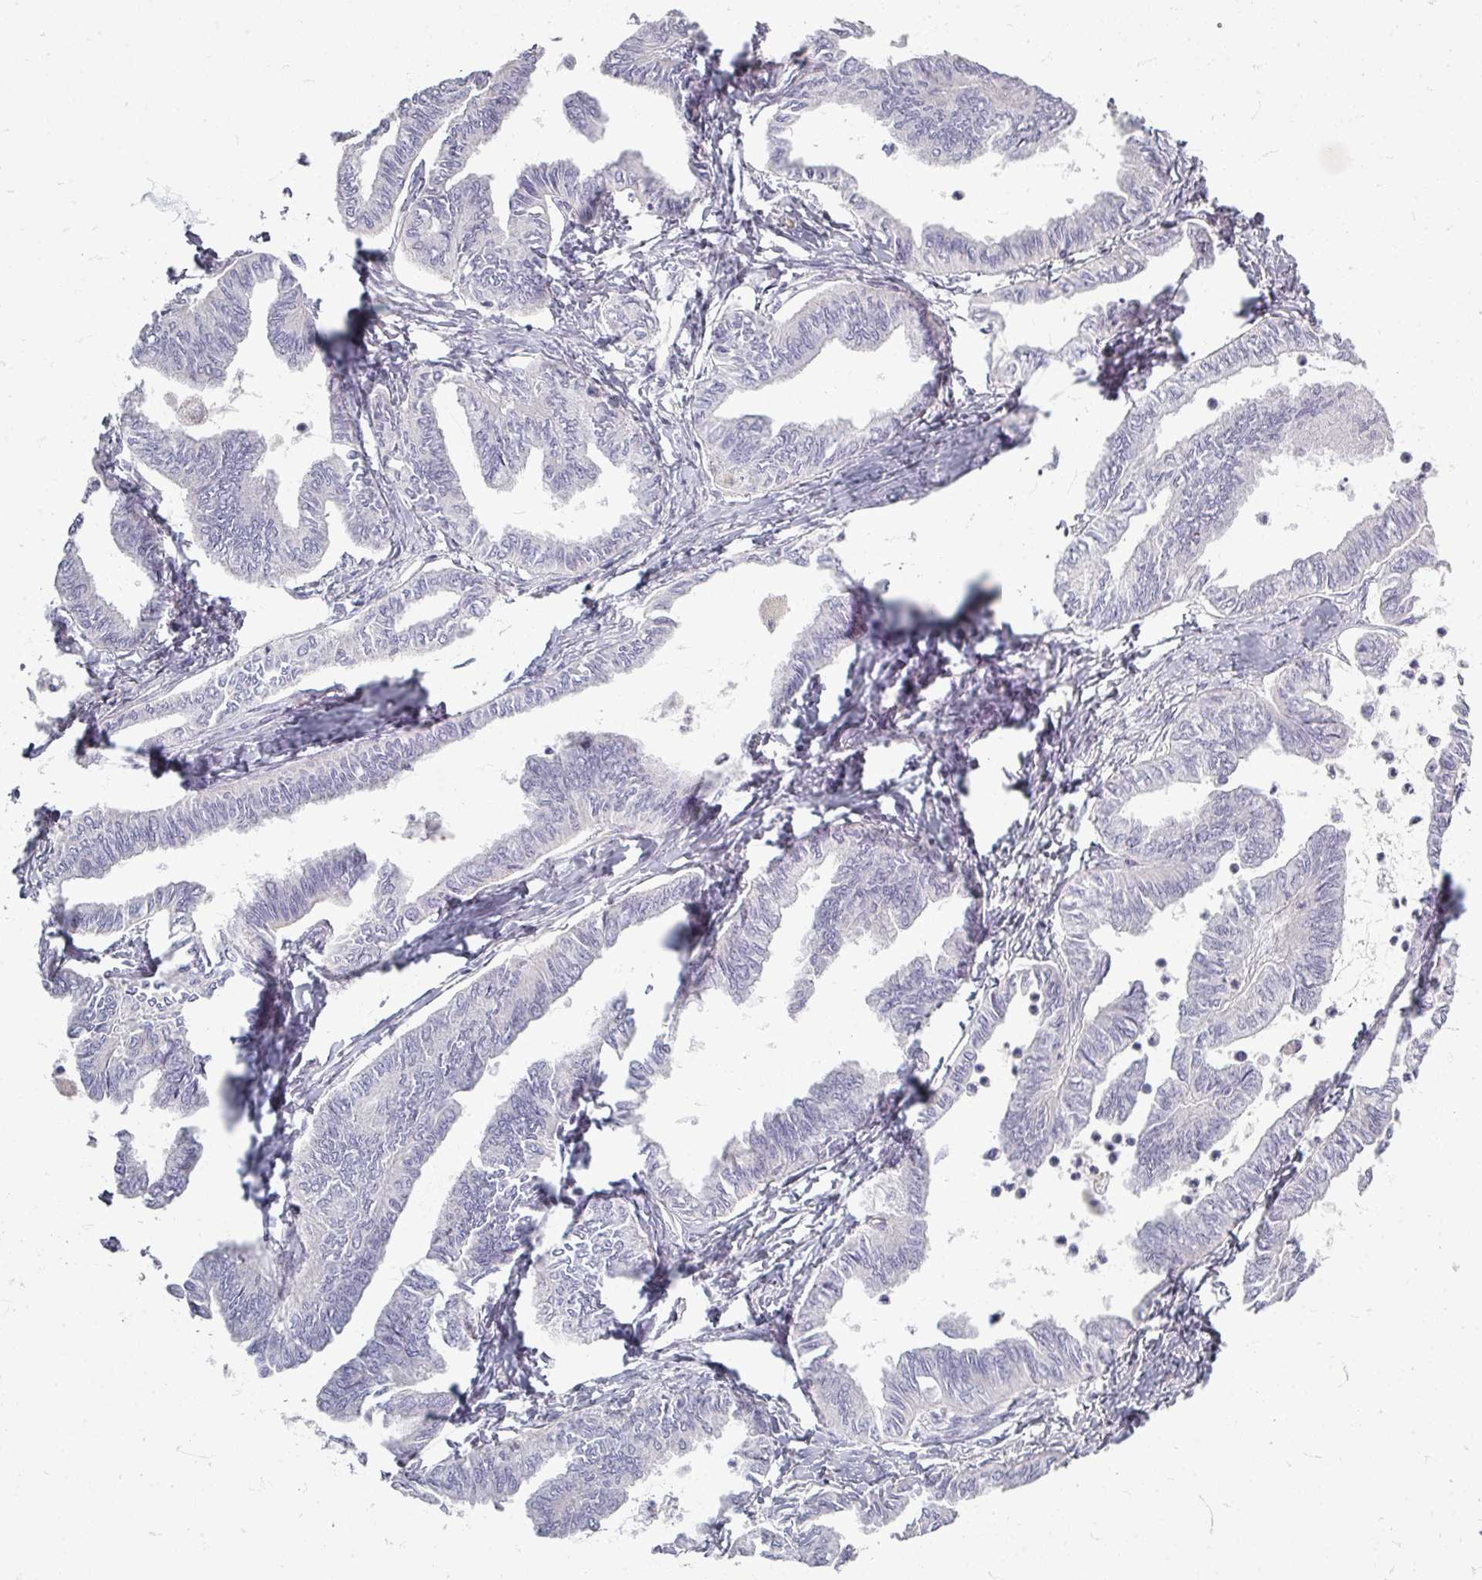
{"staining": {"intensity": "negative", "quantity": "none", "location": "none"}, "tissue": "ovarian cancer", "cell_type": "Tumor cells", "image_type": "cancer", "snomed": [{"axis": "morphology", "description": "Carcinoma, endometroid"}, {"axis": "topography", "description": "Ovary"}], "caption": "Micrograph shows no significant protein staining in tumor cells of ovarian cancer. (Immunohistochemistry, brightfield microscopy, high magnification).", "gene": "ZNF878", "patient": {"sex": "female", "age": 70}}